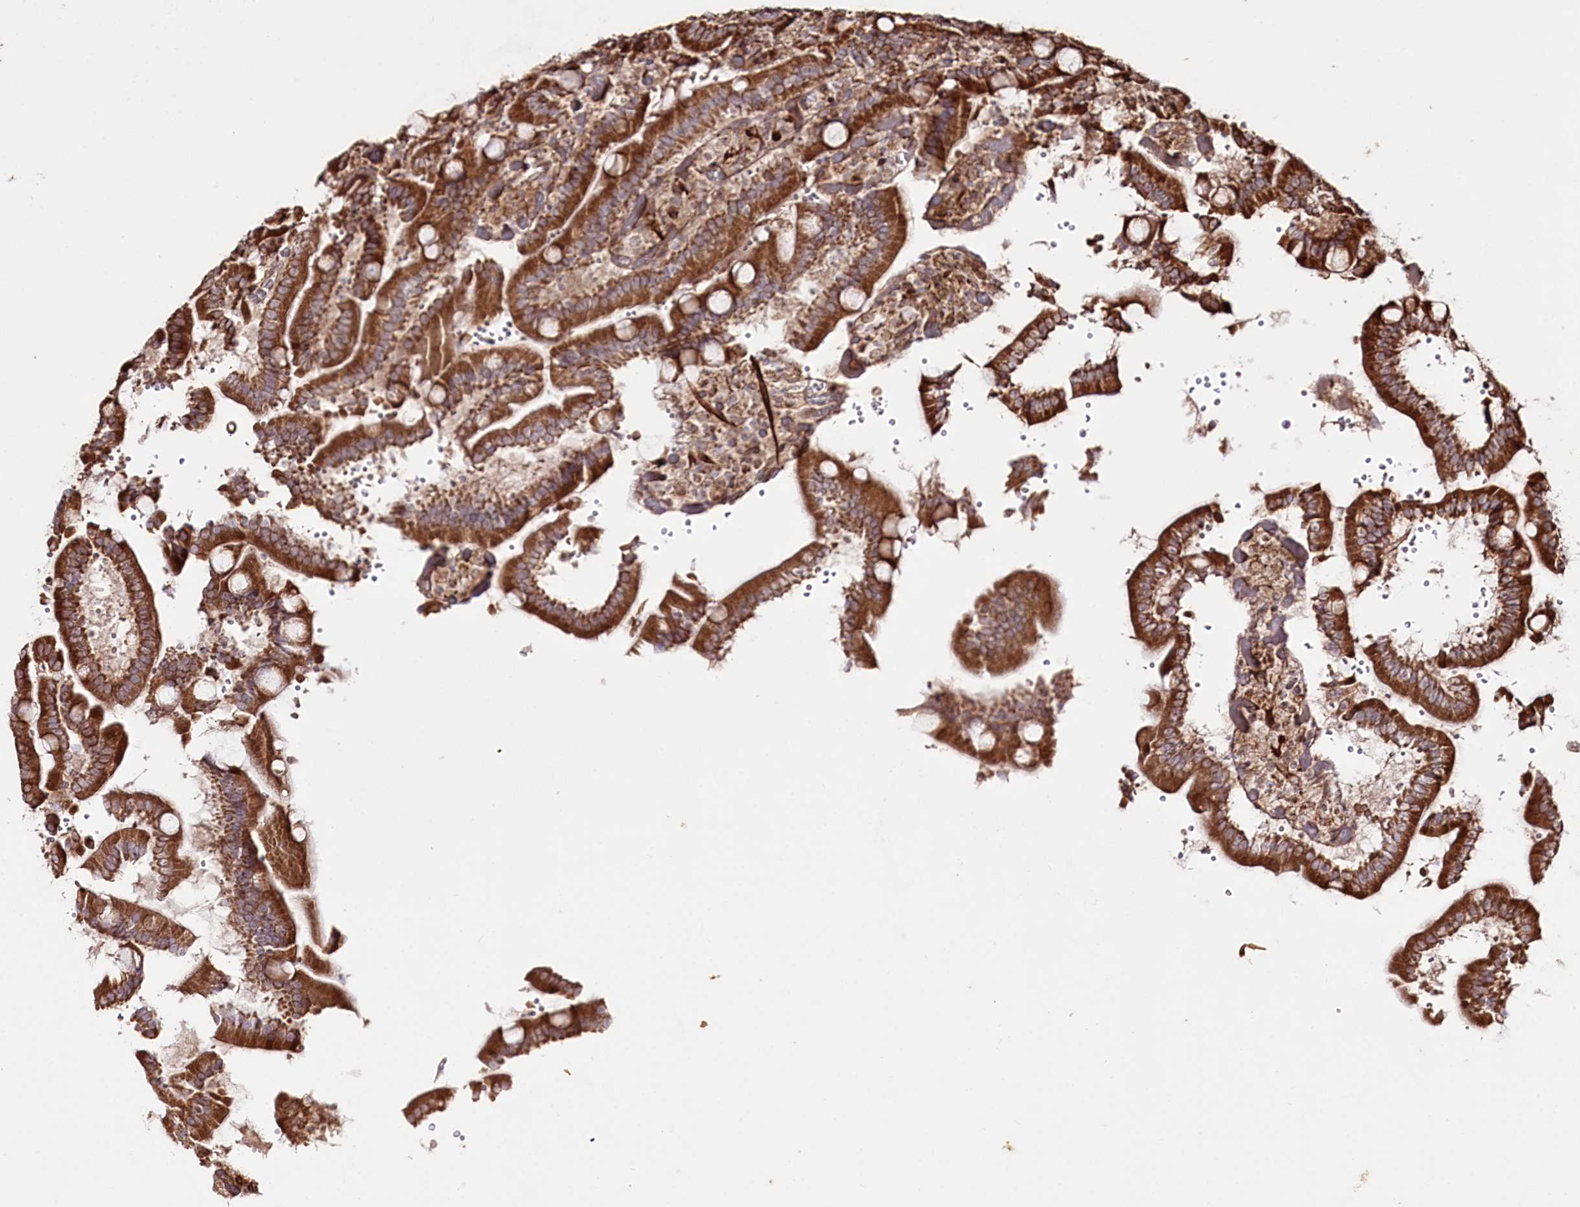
{"staining": {"intensity": "strong", "quantity": ">75%", "location": "cytoplasmic/membranous"}, "tissue": "duodenum", "cell_type": "Glandular cells", "image_type": "normal", "snomed": [{"axis": "morphology", "description": "Normal tissue, NOS"}, {"axis": "topography", "description": "Duodenum"}], "caption": "The immunohistochemical stain labels strong cytoplasmic/membranous staining in glandular cells of unremarkable duodenum.", "gene": "REXO2", "patient": {"sex": "female", "age": 62}}